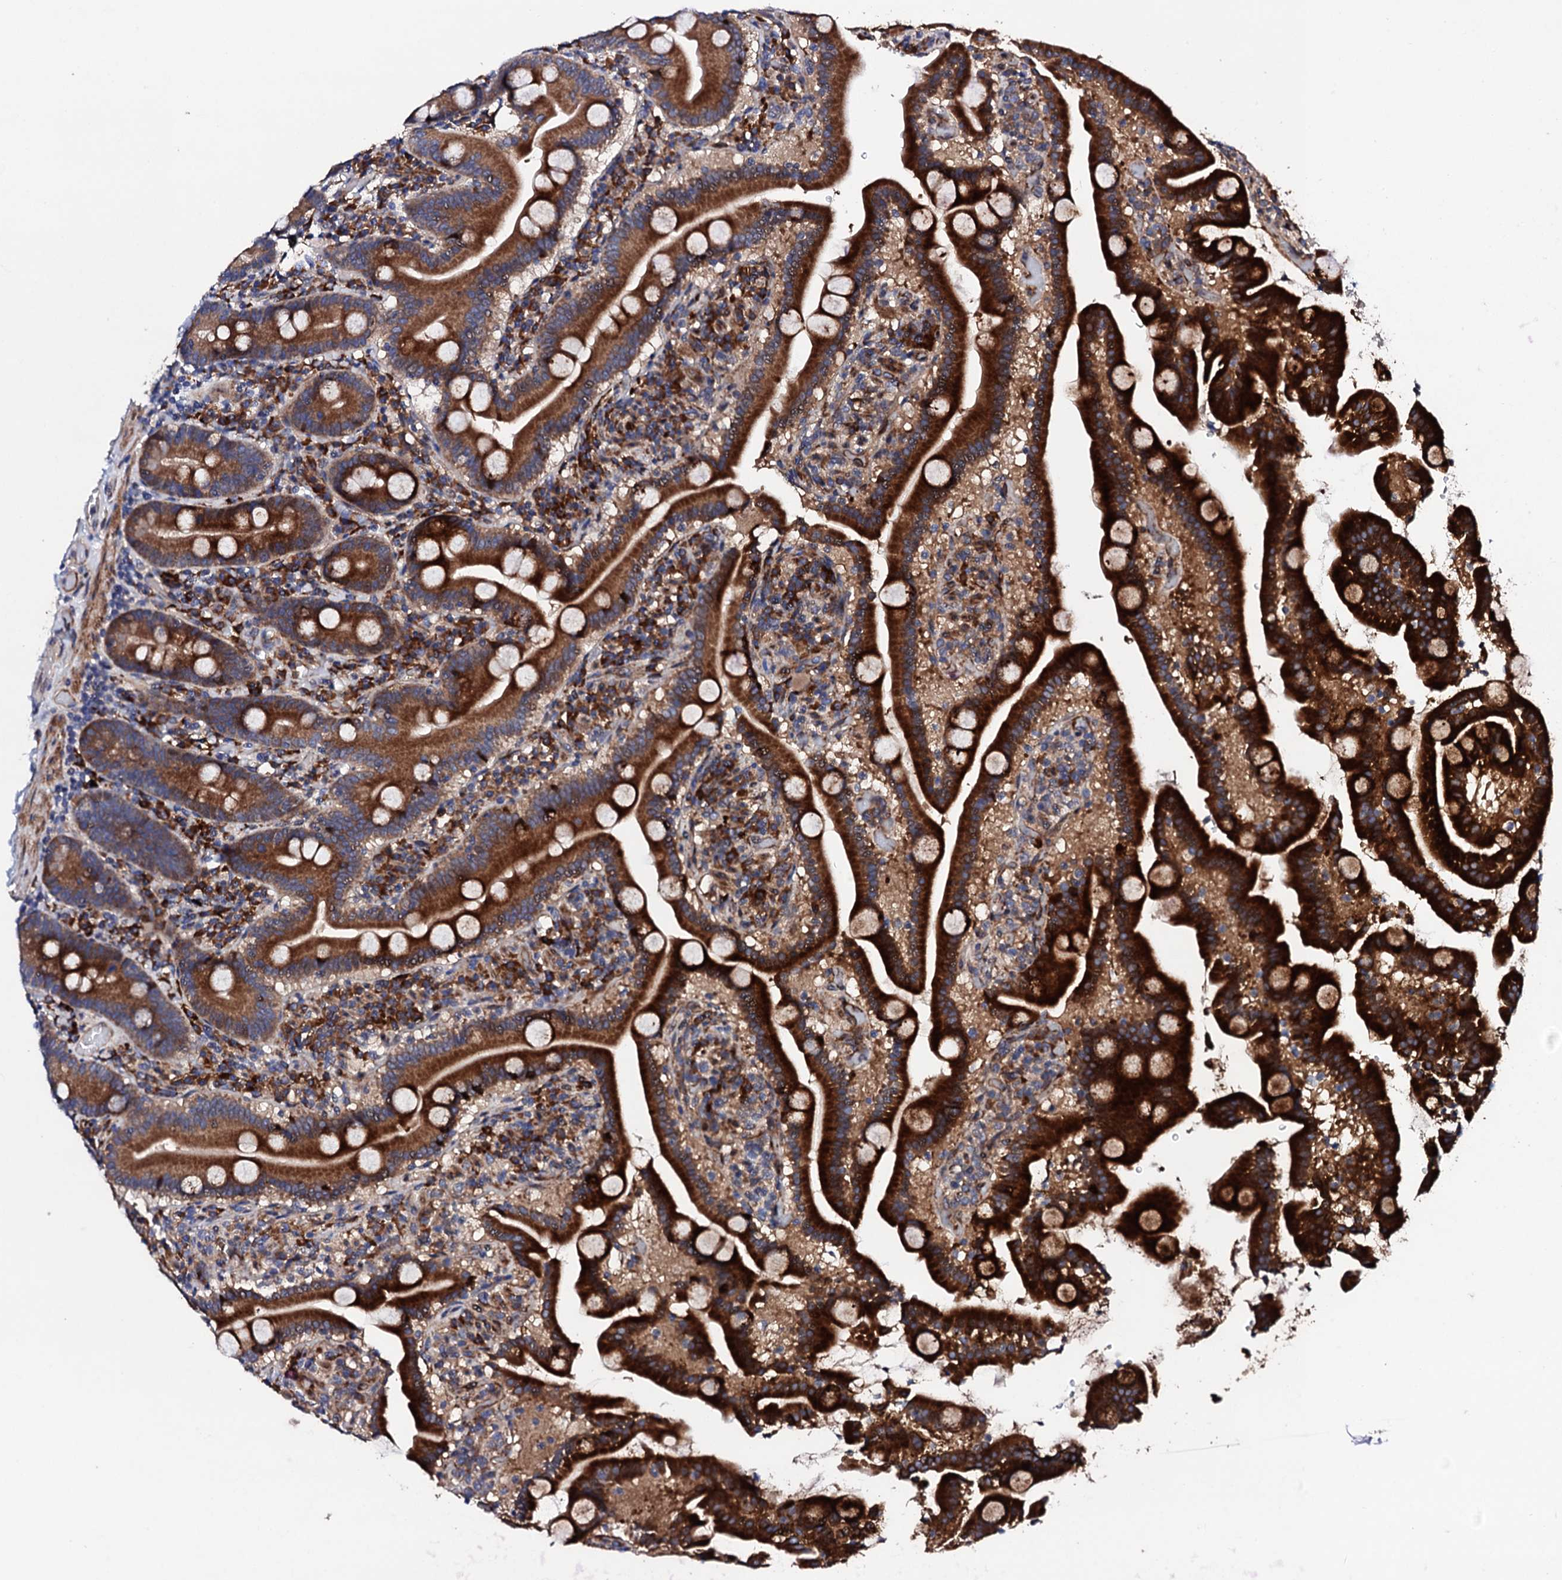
{"staining": {"intensity": "strong", "quantity": ">75%", "location": "cytoplasmic/membranous"}, "tissue": "duodenum", "cell_type": "Glandular cells", "image_type": "normal", "snomed": [{"axis": "morphology", "description": "Normal tissue, NOS"}, {"axis": "topography", "description": "Duodenum"}], "caption": "Human duodenum stained for a protein (brown) displays strong cytoplasmic/membranous positive staining in approximately >75% of glandular cells.", "gene": "LIPT2", "patient": {"sex": "male", "age": 55}}